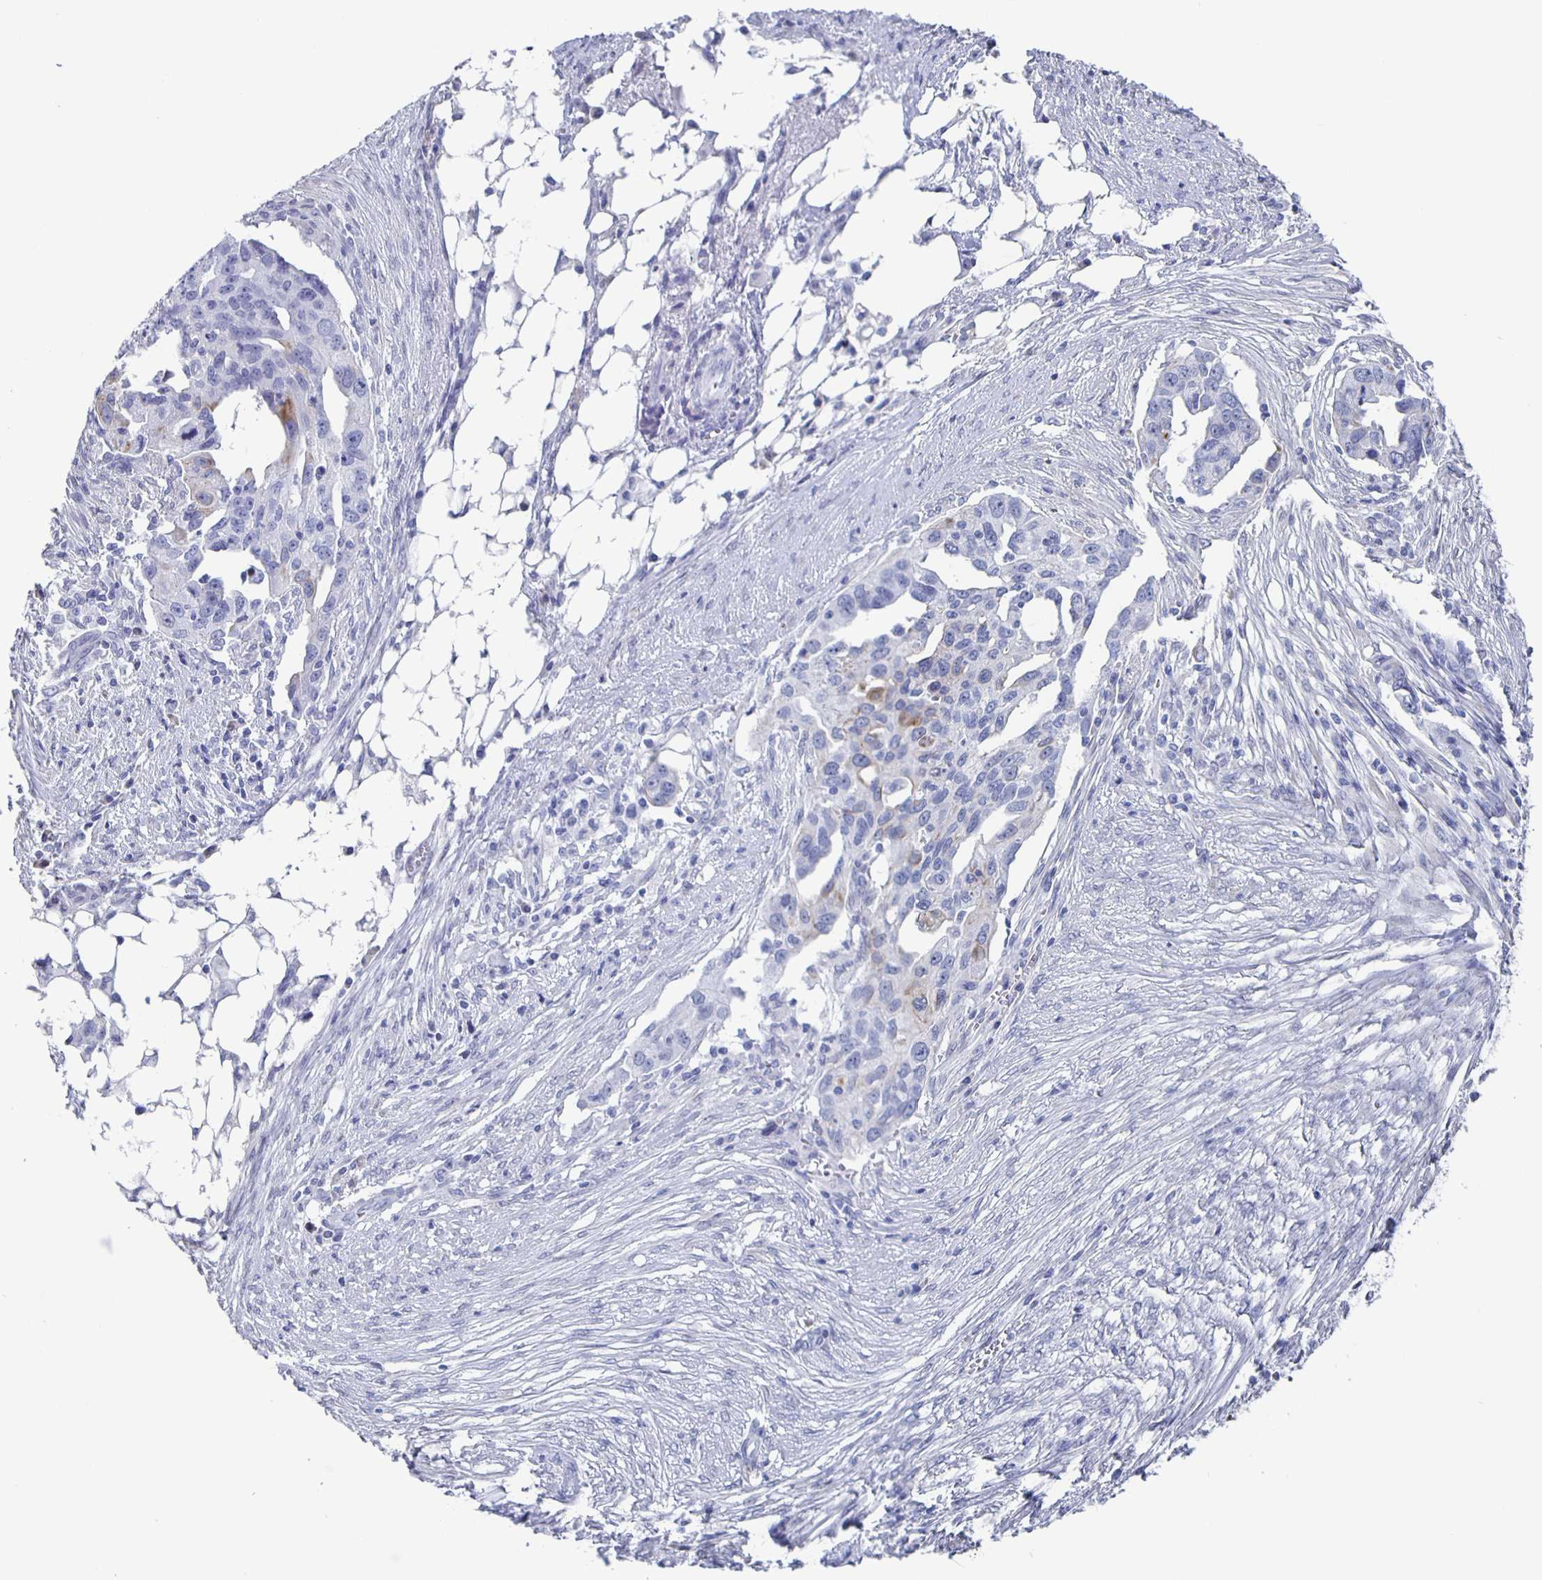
{"staining": {"intensity": "negative", "quantity": "none", "location": "none"}, "tissue": "ovarian cancer", "cell_type": "Tumor cells", "image_type": "cancer", "snomed": [{"axis": "morphology", "description": "Carcinoma, endometroid"}, {"axis": "morphology", "description": "Cystadenocarcinoma, serous, NOS"}, {"axis": "topography", "description": "Ovary"}], "caption": "Tumor cells show no significant expression in ovarian cancer (endometroid carcinoma).", "gene": "CCDC17", "patient": {"sex": "female", "age": 45}}